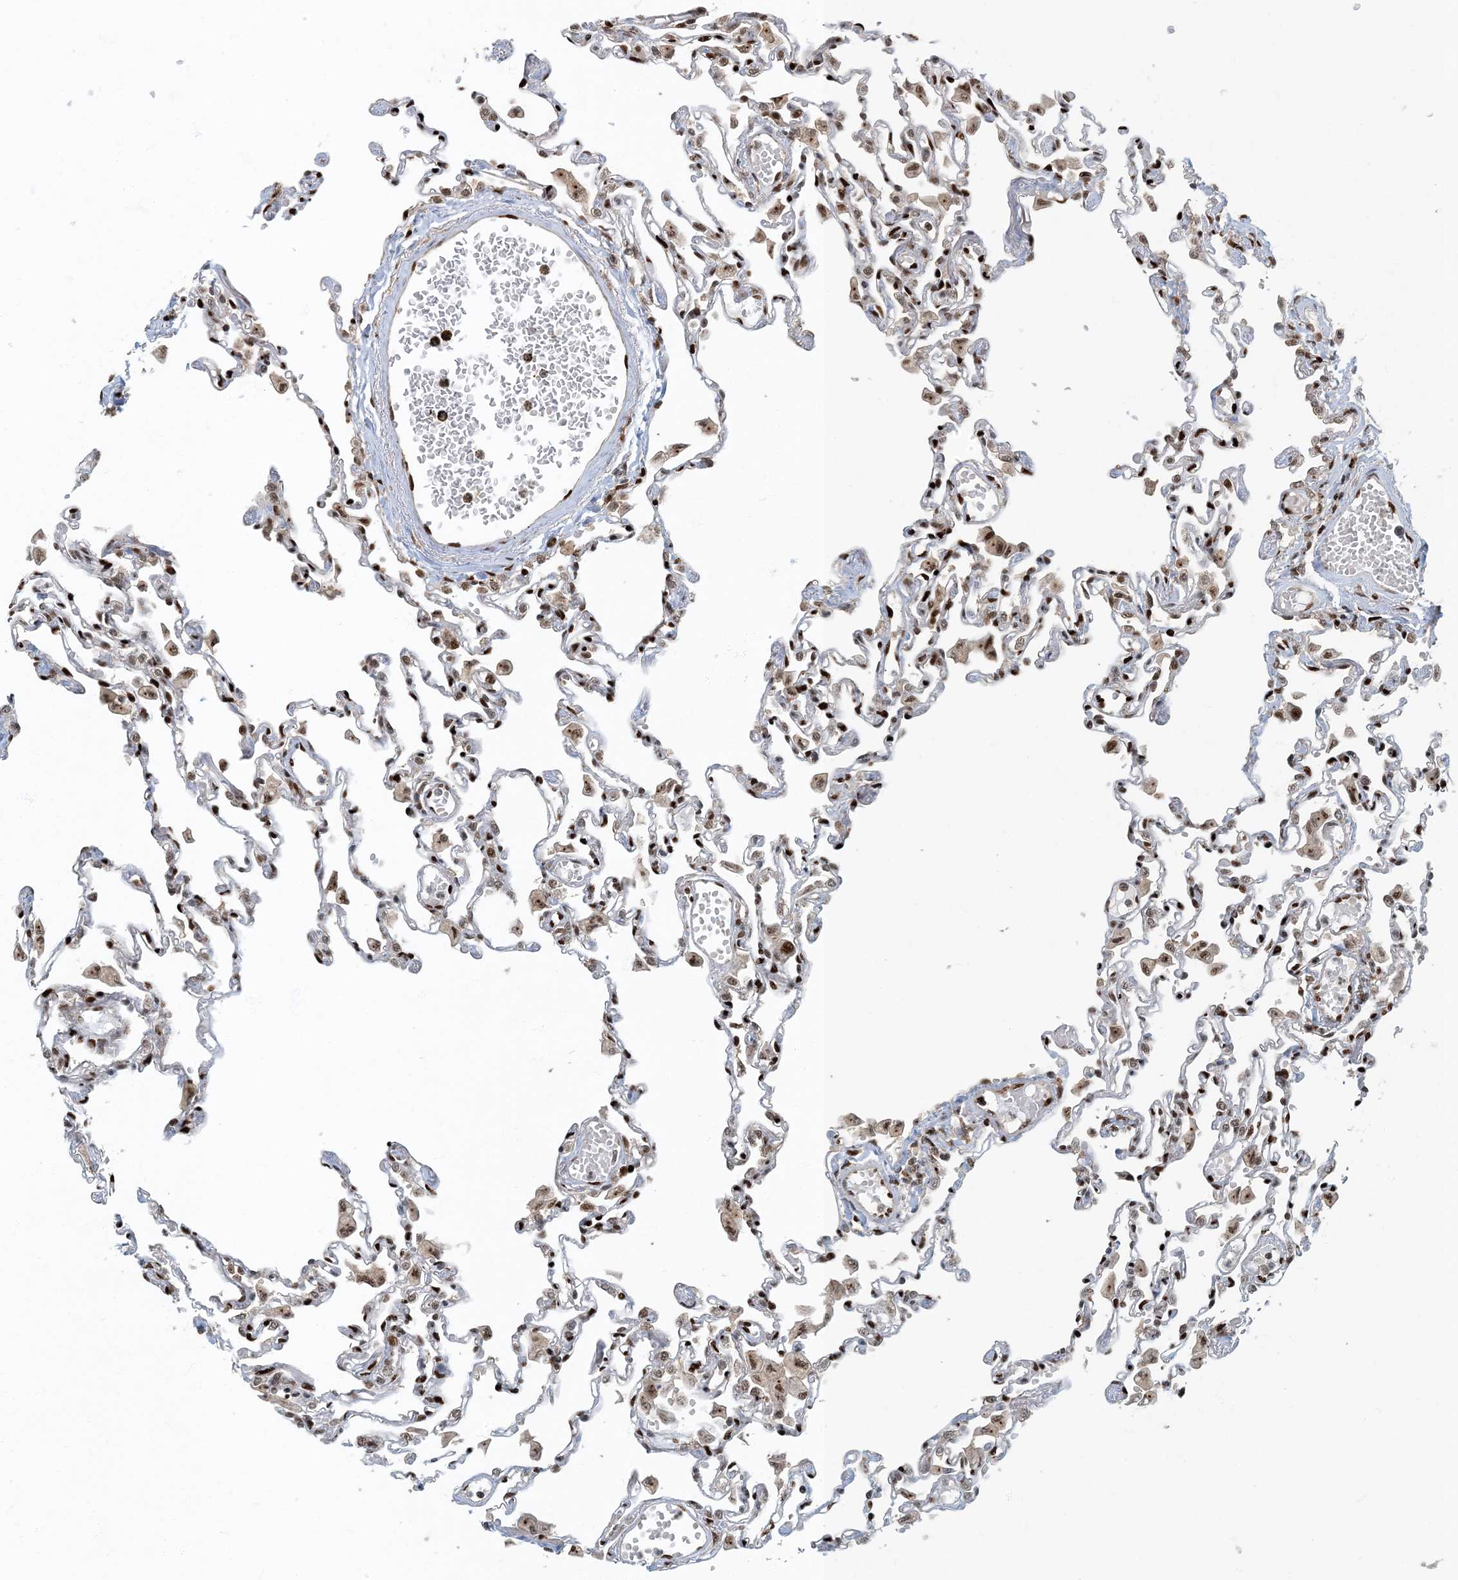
{"staining": {"intensity": "moderate", "quantity": ">75%", "location": "nuclear"}, "tissue": "lung", "cell_type": "Alveolar cells", "image_type": "normal", "snomed": [{"axis": "morphology", "description": "Normal tissue, NOS"}, {"axis": "topography", "description": "Bronchus"}, {"axis": "topography", "description": "Lung"}], "caption": "The immunohistochemical stain labels moderate nuclear positivity in alveolar cells of benign lung. Using DAB (brown) and hematoxylin (blue) stains, captured at high magnification using brightfield microscopy.", "gene": "MBD1", "patient": {"sex": "female", "age": 49}}